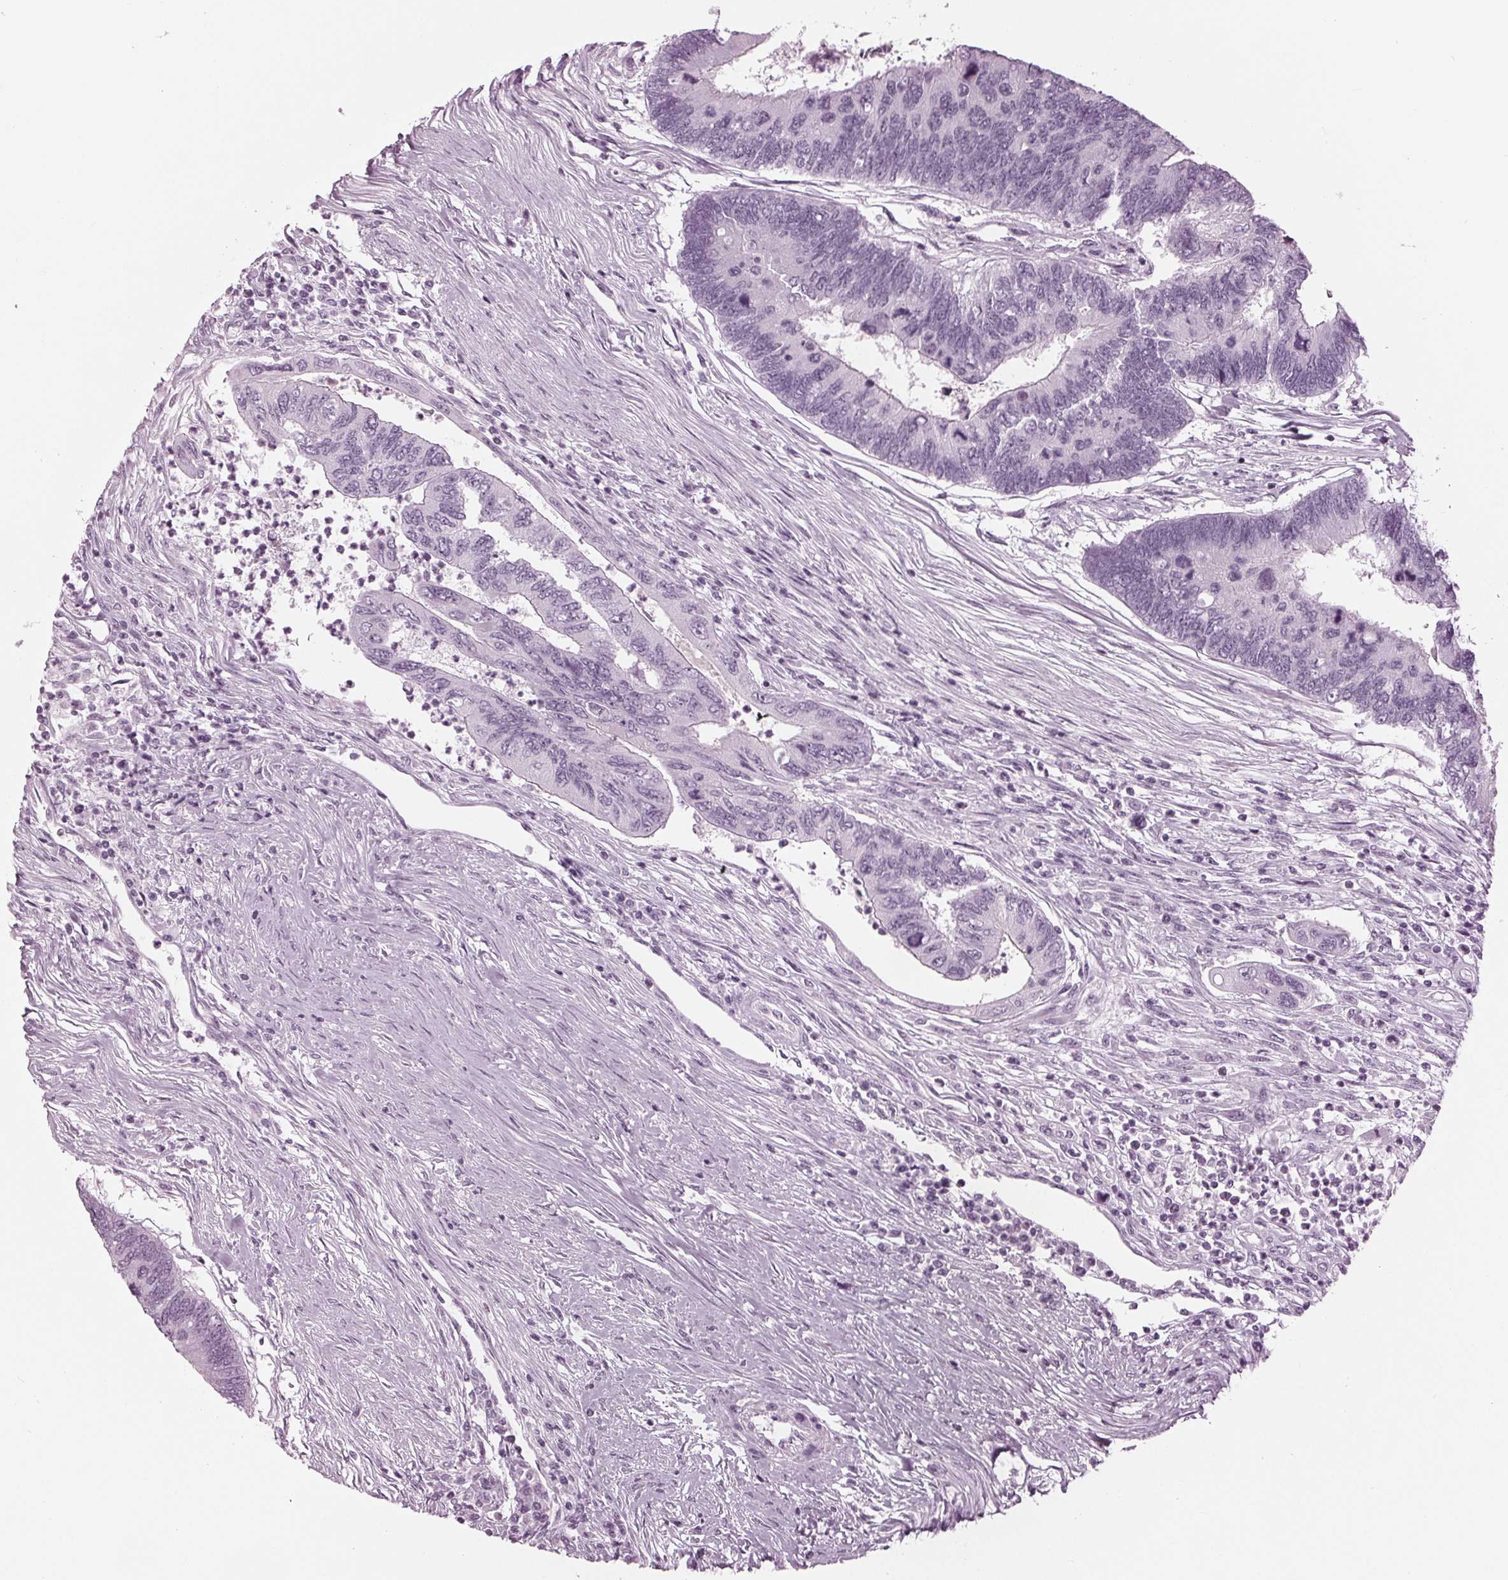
{"staining": {"intensity": "negative", "quantity": "none", "location": "none"}, "tissue": "colorectal cancer", "cell_type": "Tumor cells", "image_type": "cancer", "snomed": [{"axis": "morphology", "description": "Adenocarcinoma, NOS"}, {"axis": "topography", "description": "Colon"}], "caption": "Immunohistochemical staining of human colorectal adenocarcinoma displays no significant expression in tumor cells.", "gene": "KRT28", "patient": {"sex": "female", "age": 67}}